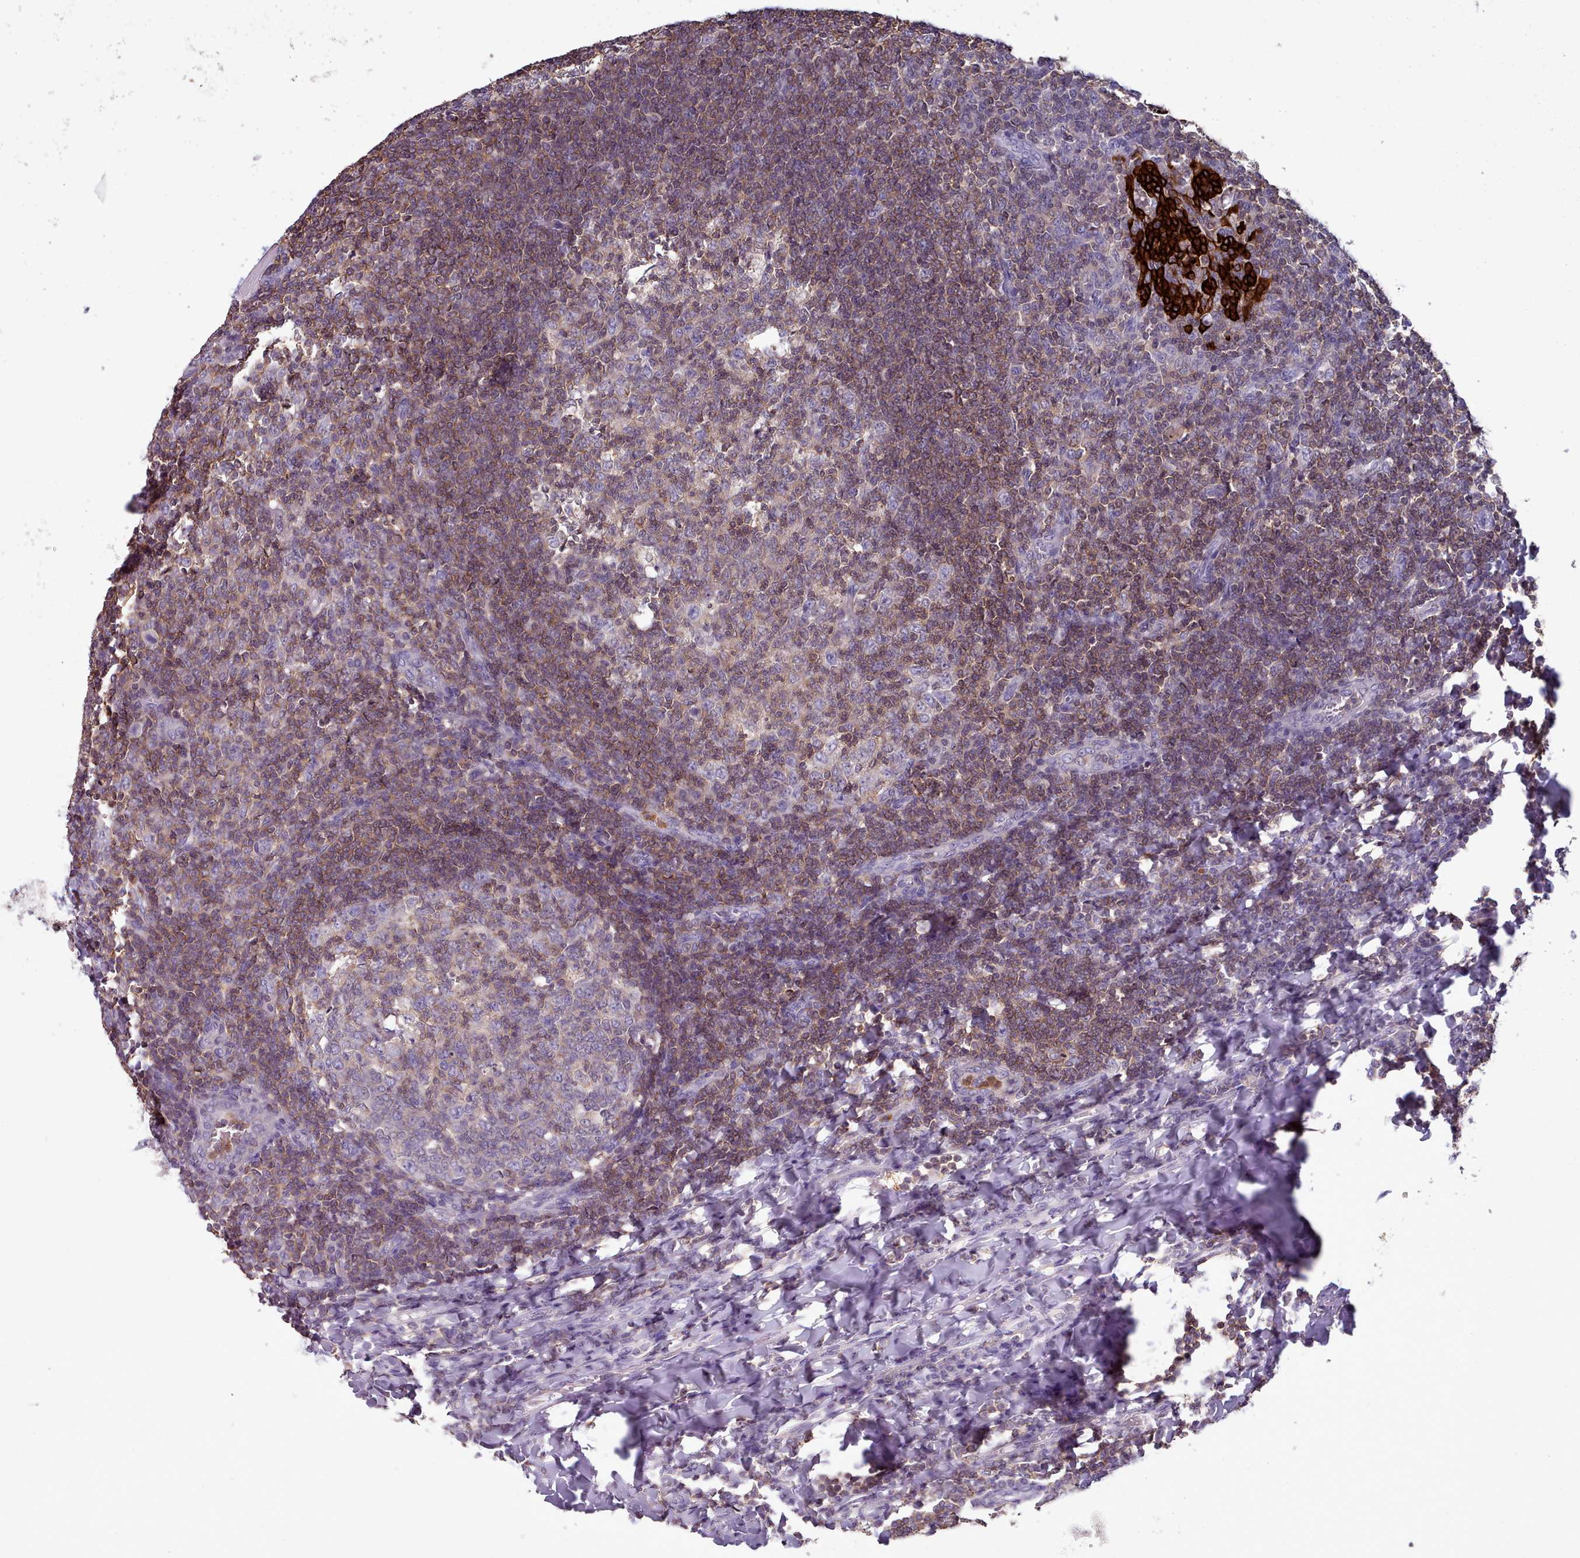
{"staining": {"intensity": "weak", "quantity": "25%-75%", "location": "cytoplasmic/membranous"}, "tissue": "tonsil", "cell_type": "Germinal center cells", "image_type": "normal", "snomed": [{"axis": "morphology", "description": "Normal tissue, NOS"}, {"axis": "topography", "description": "Tonsil"}], "caption": "Weak cytoplasmic/membranous positivity is identified in approximately 25%-75% of germinal center cells in normal tonsil.", "gene": "RAC1", "patient": {"sex": "female", "age": 19}}